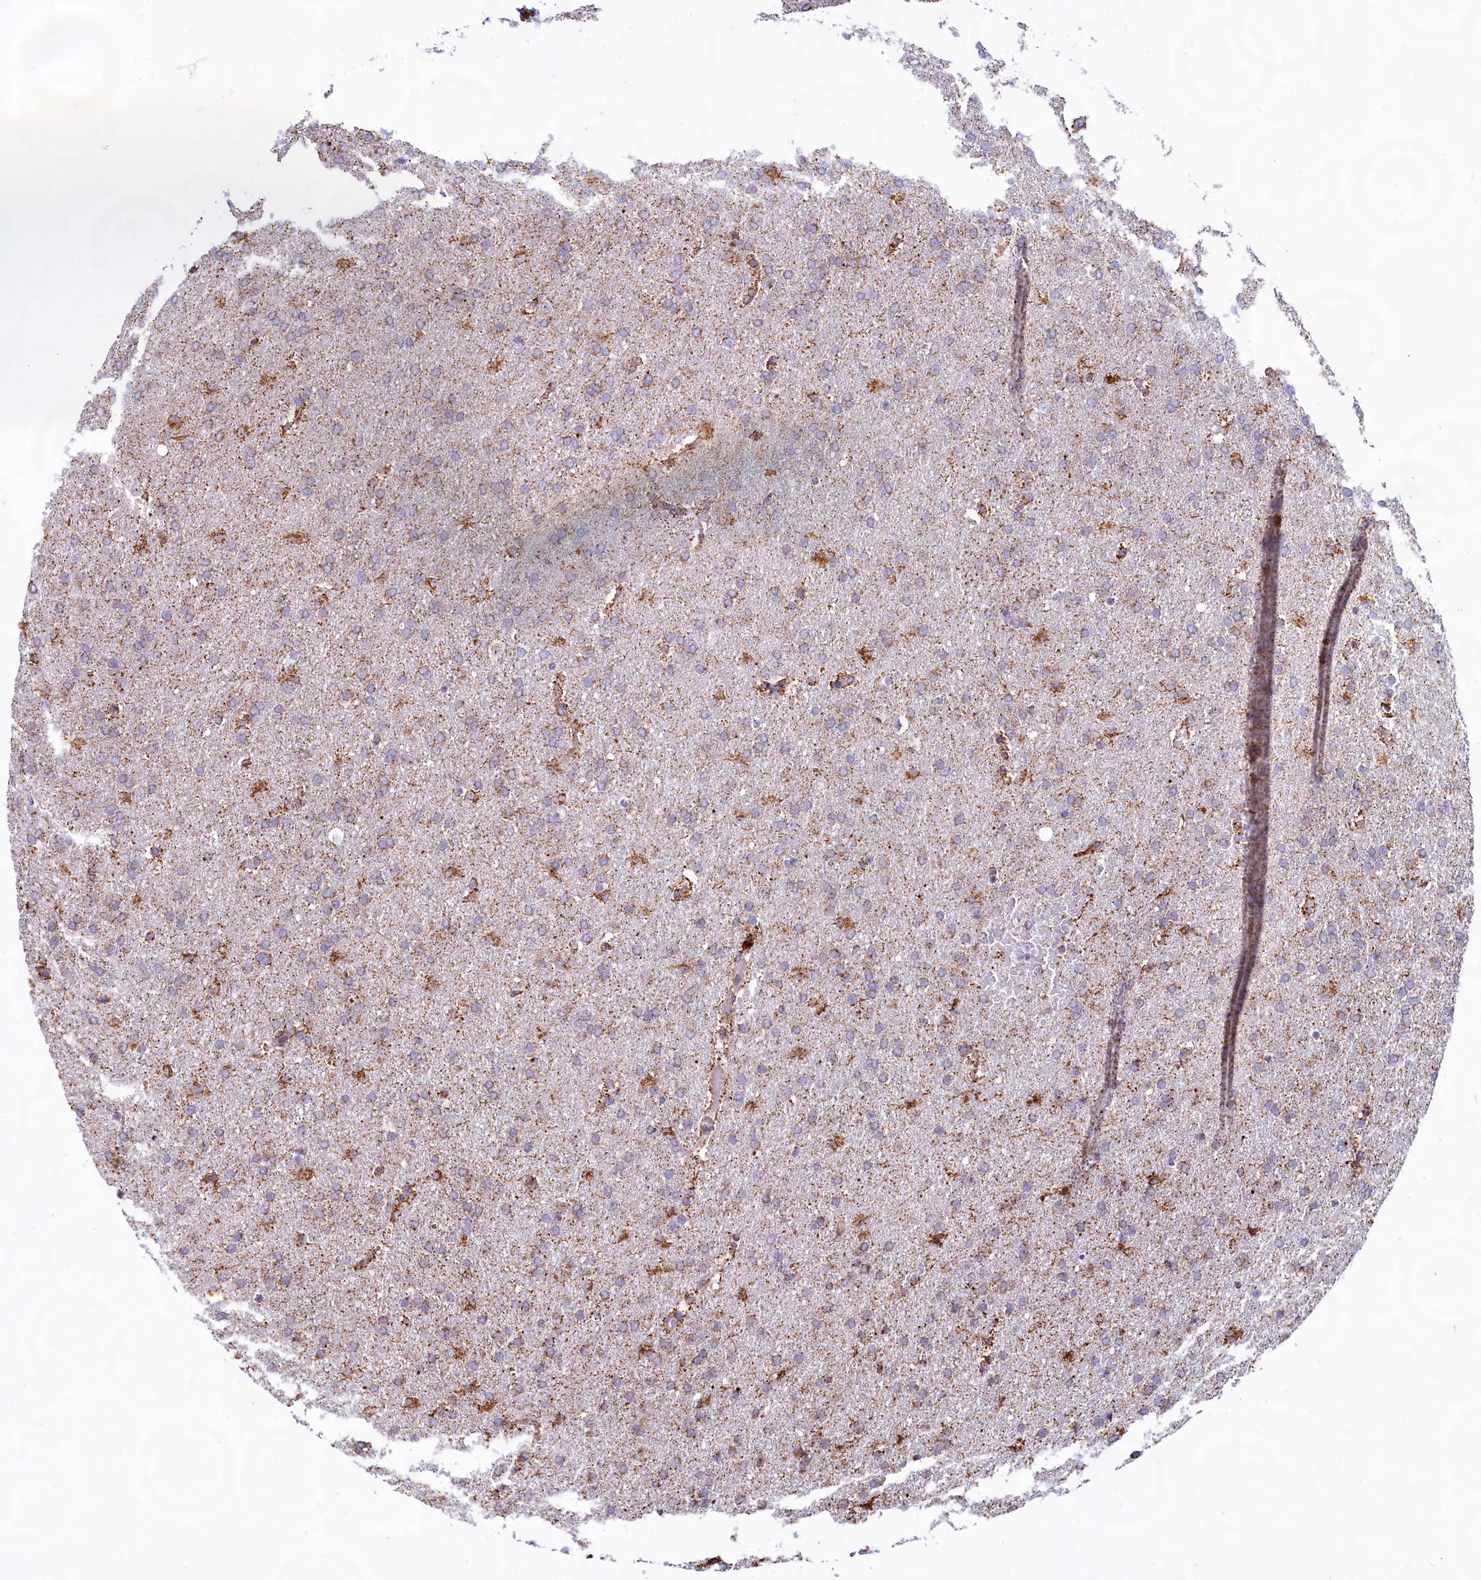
{"staining": {"intensity": "moderate", "quantity": "25%-75%", "location": "cytoplasmic/membranous"}, "tissue": "glioma", "cell_type": "Tumor cells", "image_type": "cancer", "snomed": [{"axis": "morphology", "description": "Glioma, malignant, High grade"}, {"axis": "topography", "description": "Brain"}], "caption": "Immunohistochemical staining of human glioma exhibits medium levels of moderate cytoplasmic/membranous protein expression in about 25%-75% of tumor cells.", "gene": "C1D", "patient": {"sex": "male", "age": 72}}